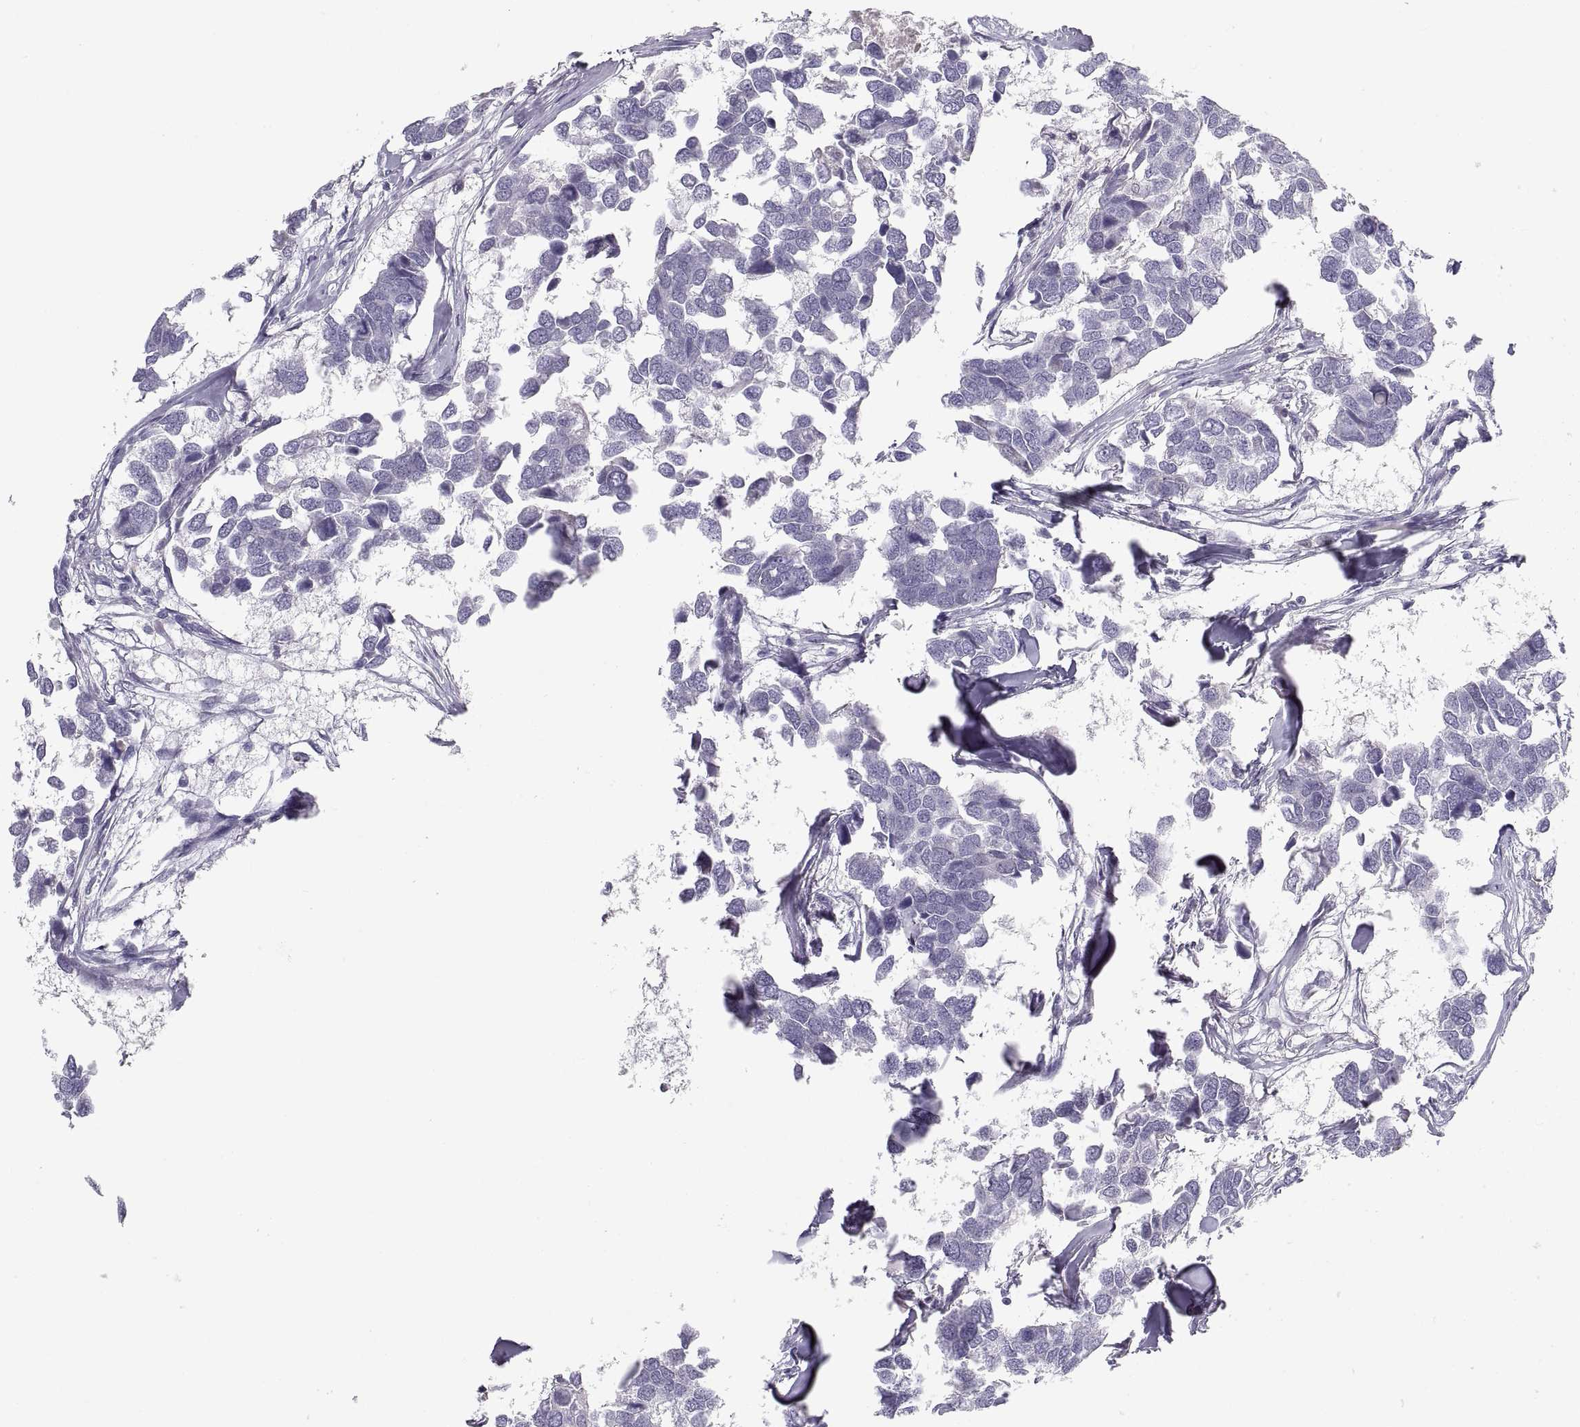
{"staining": {"intensity": "negative", "quantity": "none", "location": "none"}, "tissue": "breast cancer", "cell_type": "Tumor cells", "image_type": "cancer", "snomed": [{"axis": "morphology", "description": "Duct carcinoma"}, {"axis": "topography", "description": "Breast"}], "caption": "A micrograph of breast cancer stained for a protein displays no brown staining in tumor cells. (DAB (3,3'-diaminobenzidine) immunohistochemistry (IHC) visualized using brightfield microscopy, high magnification).", "gene": "MAGEB2", "patient": {"sex": "female", "age": 83}}